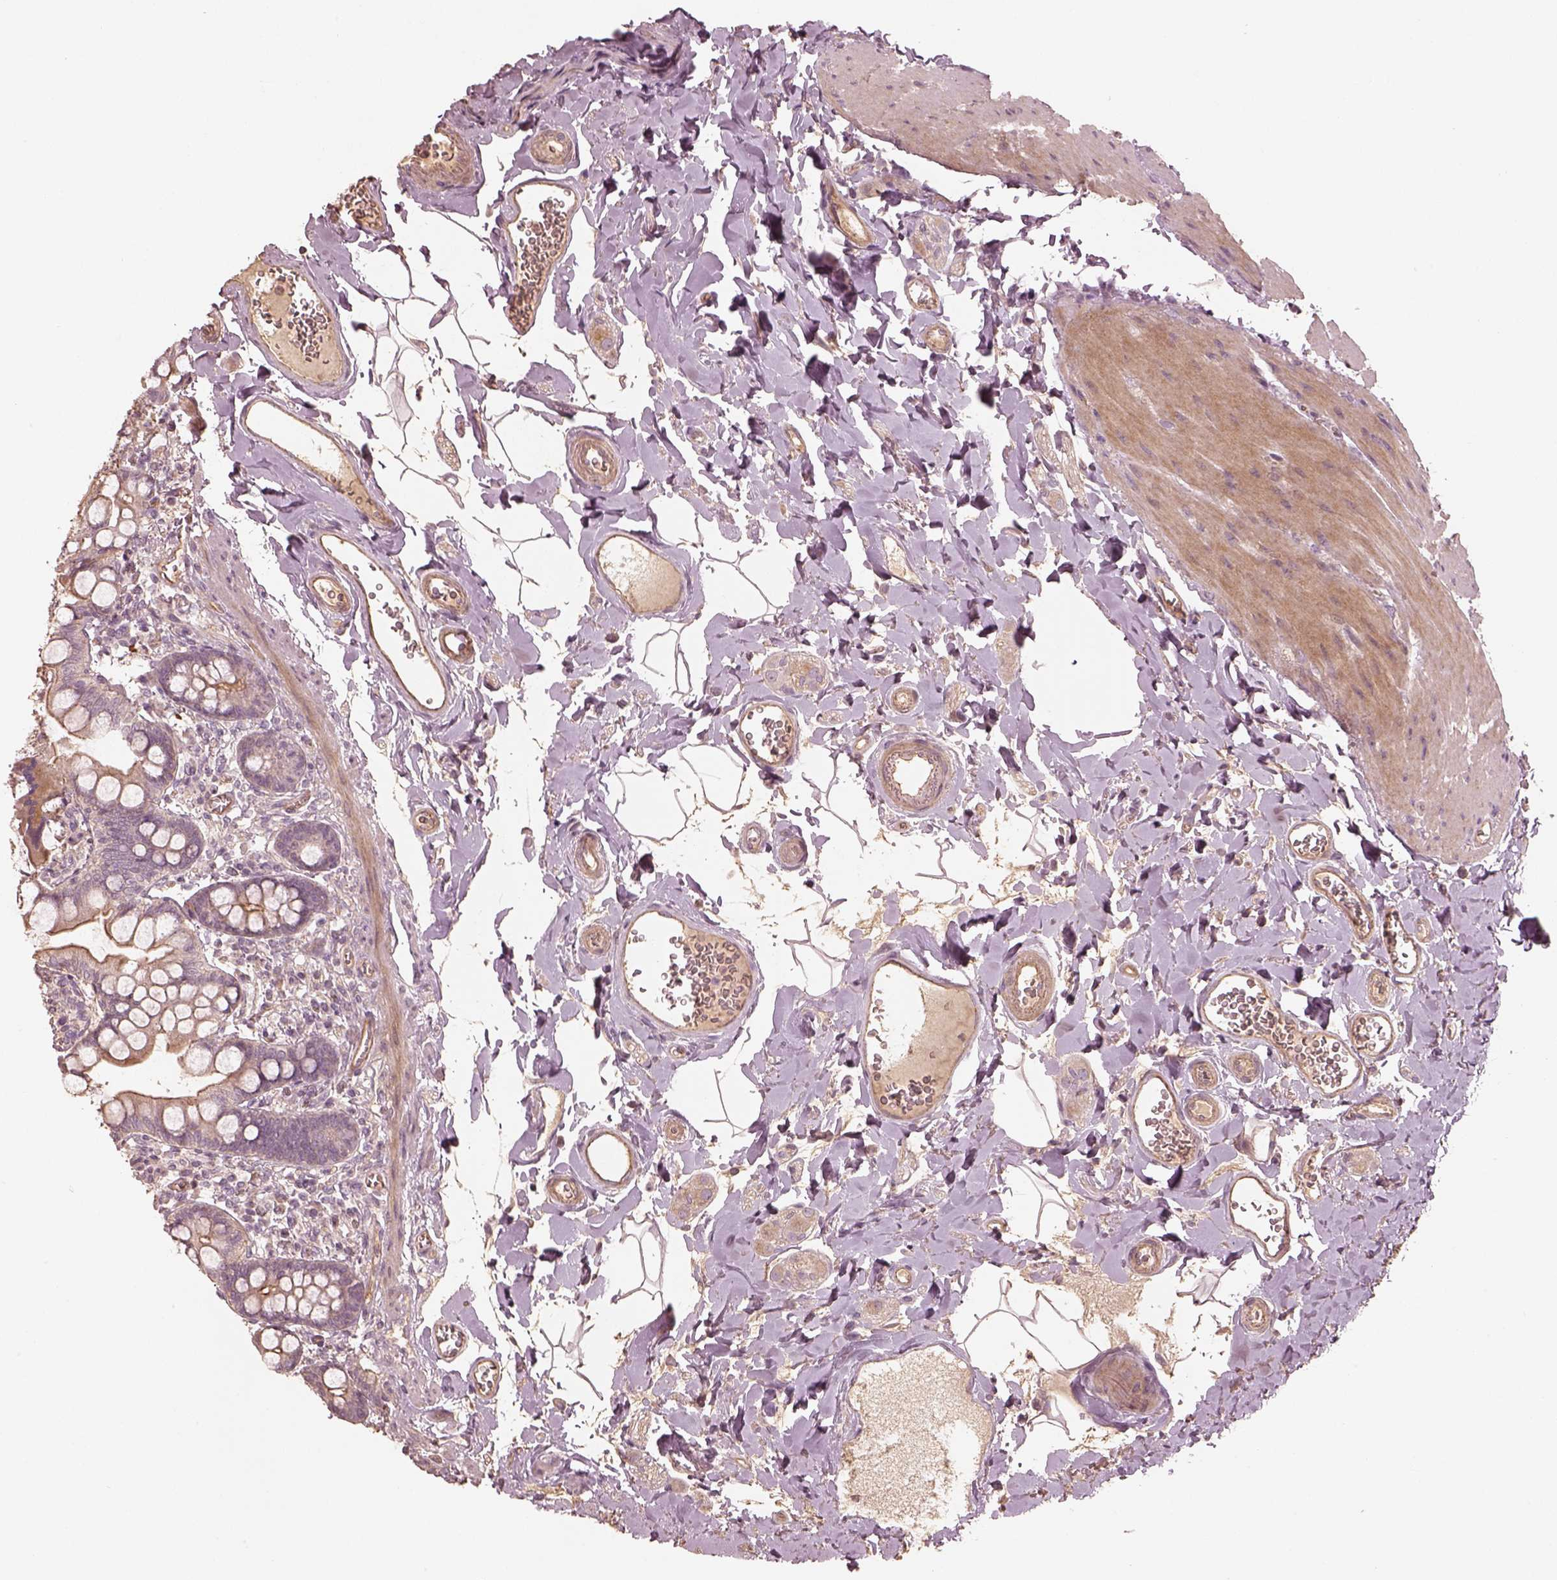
{"staining": {"intensity": "moderate", "quantity": ">75%", "location": "cytoplasmic/membranous"}, "tissue": "small intestine", "cell_type": "Glandular cells", "image_type": "normal", "snomed": [{"axis": "morphology", "description": "Normal tissue, NOS"}, {"axis": "topography", "description": "Small intestine"}], "caption": "About >75% of glandular cells in unremarkable human small intestine display moderate cytoplasmic/membranous protein staining as visualized by brown immunohistochemical staining.", "gene": "OTOGL", "patient": {"sex": "female", "age": 56}}